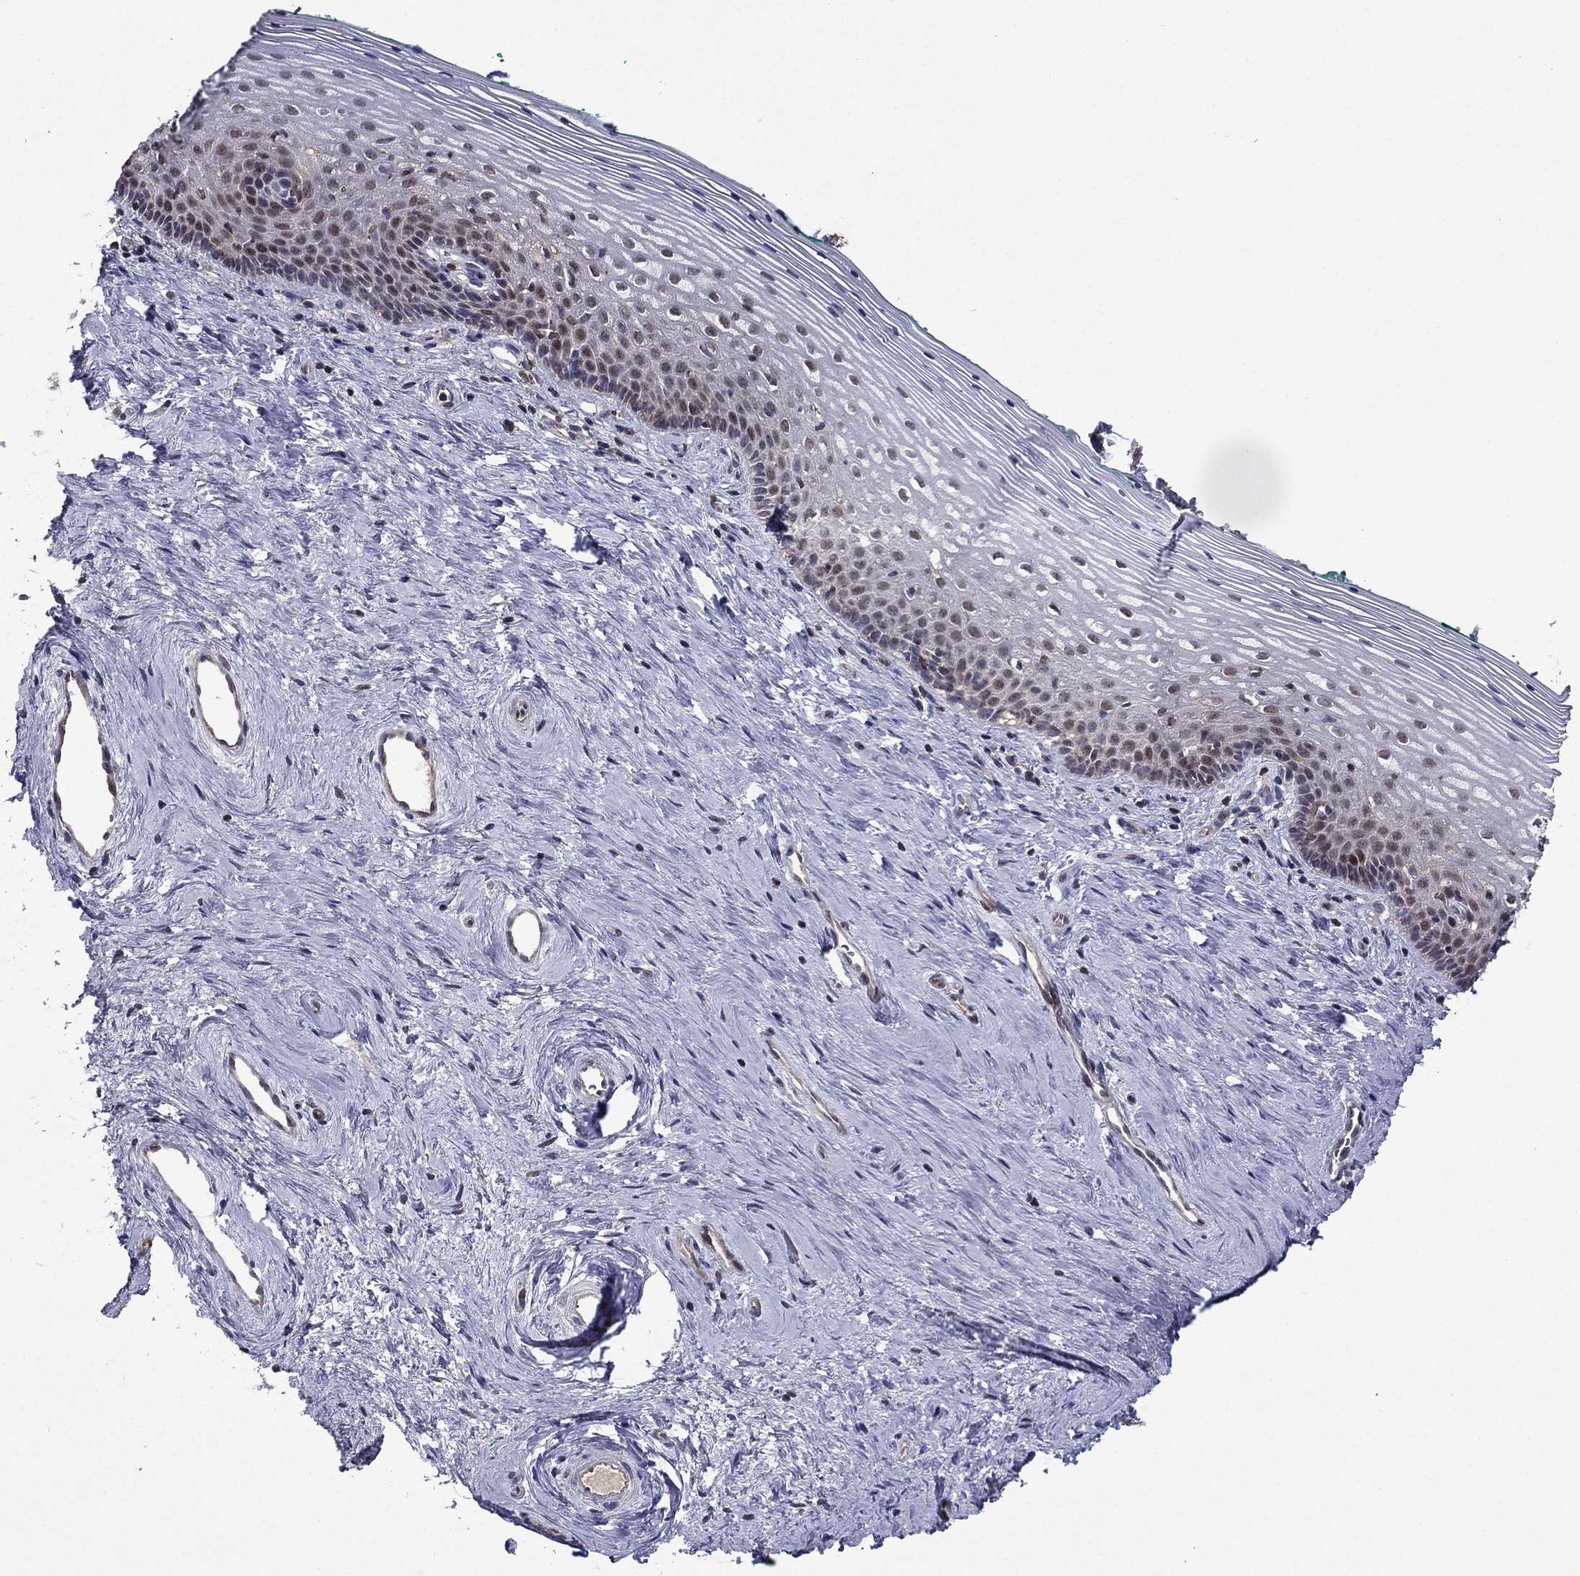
{"staining": {"intensity": "weak", "quantity": "25%-75%", "location": "nuclear"}, "tissue": "vagina", "cell_type": "Squamous epithelial cells", "image_type": "normal", "snomed": [{"axis": "morphology", "description": "Normal tissue, NOS"}, {"axis": "topography", "description": "Vagina"}], "caption": "Immunohistochemistry of benign human vagina shows low levels of weak nuclear positivity in about 25%-75% of squamous epithelial cells.", "gene": "APPBP2", "patient": {"sex": "female", "age": 45}}